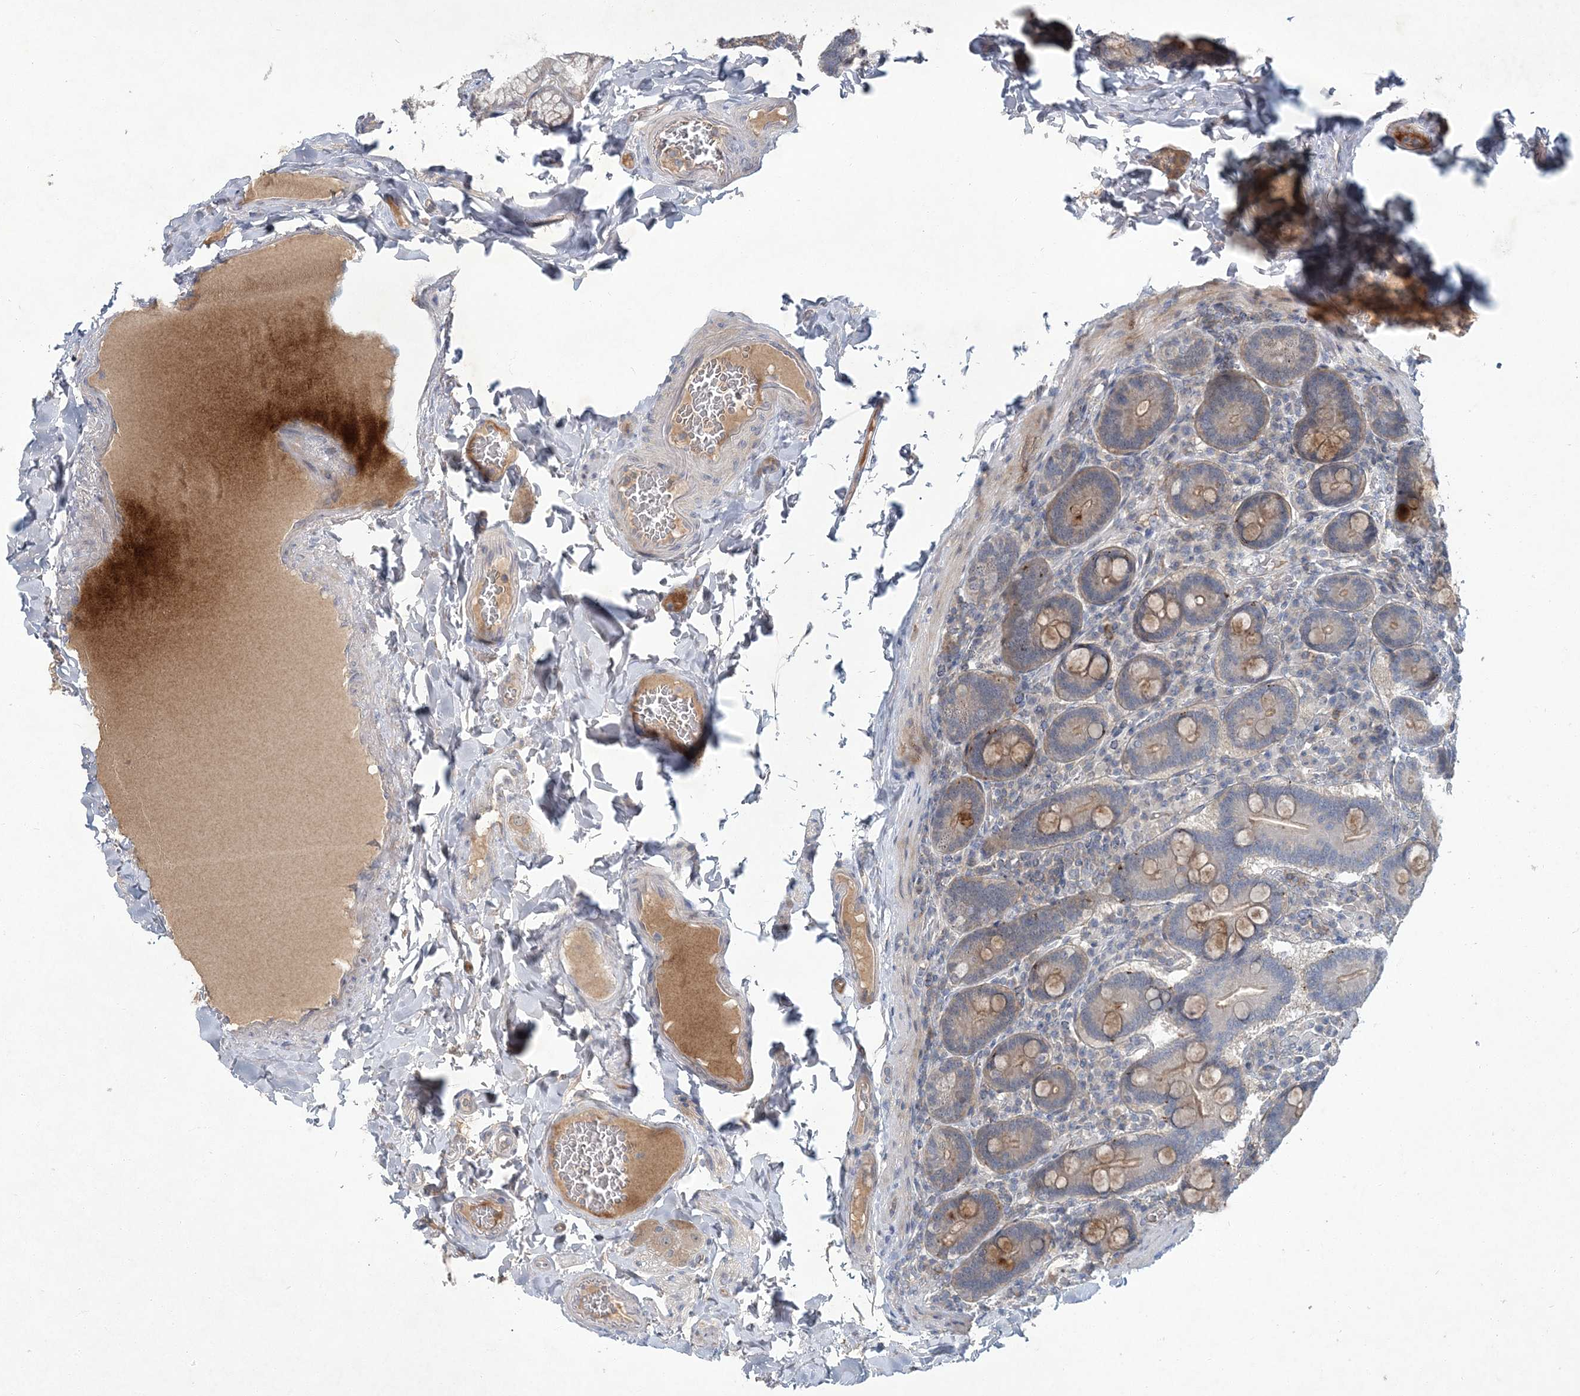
{"staining": {"intensity": "moderate", "quantity": "25%-75%", "location": "cytoplasmic/membranous"}, "tissue": "duodenum", "cell_type": "Glandular cells", "image_type": "normal", "snomed": [{"axis": "morphology", "description": "Normal tissue, NOS"}, {"axis": "topography", "description": "Duodenum"}], "caption": "IHC micrograph of unremarkable duodenum stained for a protein (brown), which displays medium levels of moderate cytoplasmic/membranous staining in about 25%-75% of glandular cells.", "gene": "RNF25", "patient": {"sex": "female", "age": 62}}